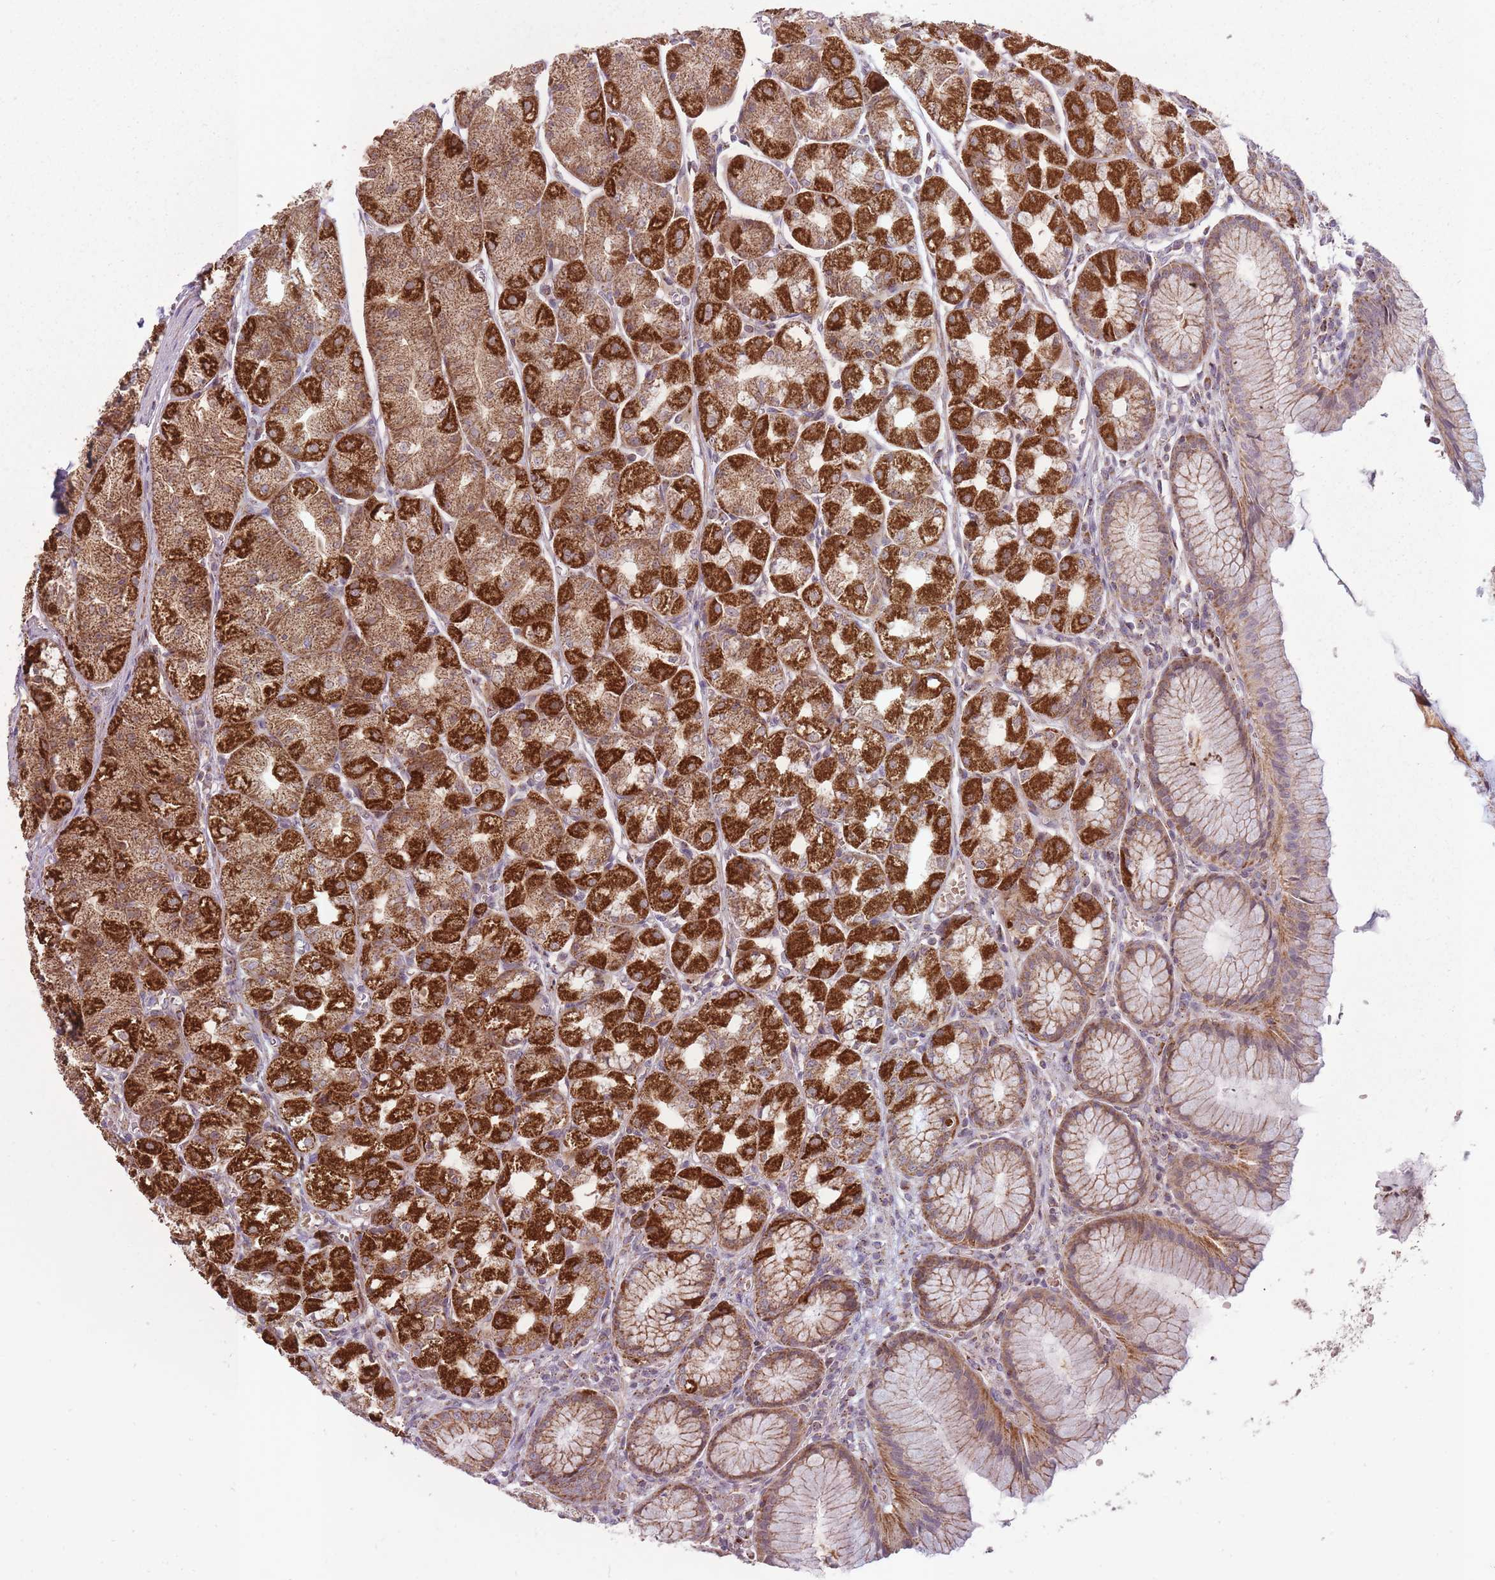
{"staining": {"intensity": "strong", "quantity": ">75%", "location": "cytoplasmic/membranous"}, "tissue": "stomach", "cell_type": "Glandular cells", "image_type": "normal", "snomed": [{"axis": "morphology", "description": "Normal tissue, NOS"}, {"axis": "topography", "description": "Stomach"}], "caption": "The photomicrograph reveals a brown stain indicating the presence of a protein in the cytoplasmic/membranous of glandular cells in stomach.", "gene": "LIN7C", "patient": {"sex": "male", "age": 55}}